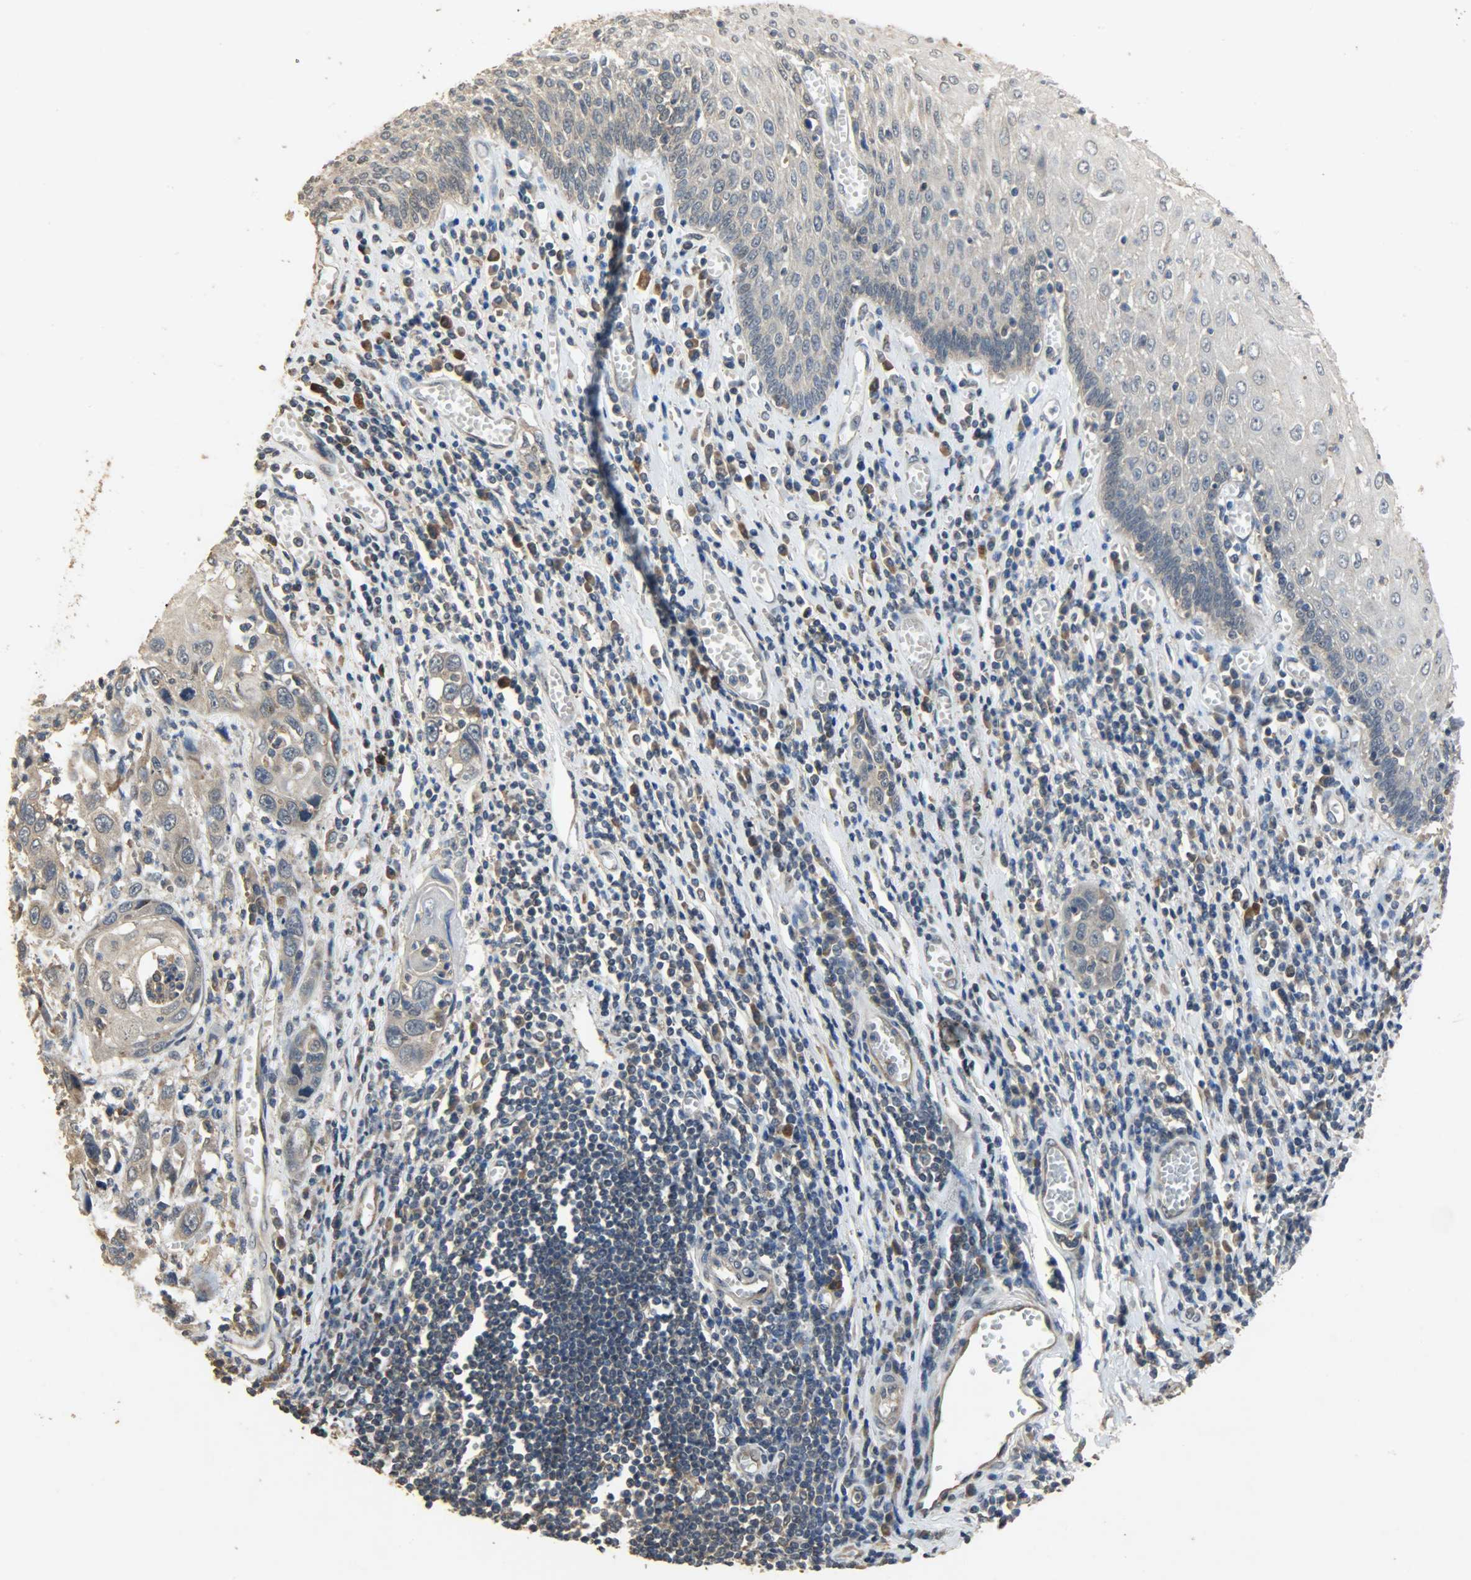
{"staining": {"intensity": "moderate", "quantity": "25%-75%", "location": "cytoplasmic/membranous"}, "tissue": "esophagus", "cell_type": "Squamous epithelial cells", "image_type": "normal", "snomed": [{"axis": "morphology", "description": "Normal tissue, NOS"}, {"axis": "morphology", "description": "Squamous cell carcinoma, NOS"}, {"axis": "topography", "description": "Esophagus"}], "caption": "Squamous epithelial cells exhibit medium levels of moderate cytoplasmic/membranous positivity in approximately 25%-75% of cells in unremarkable human esophagus. The staining is performed using DAB (3,3'-diaminobenzidine) brown chromogen to label protein expression. The nuclei are counter-stained blue using hematoxylin.", "gene": "CDKN2C", "patient": {"sex": "male", "age": 65}}